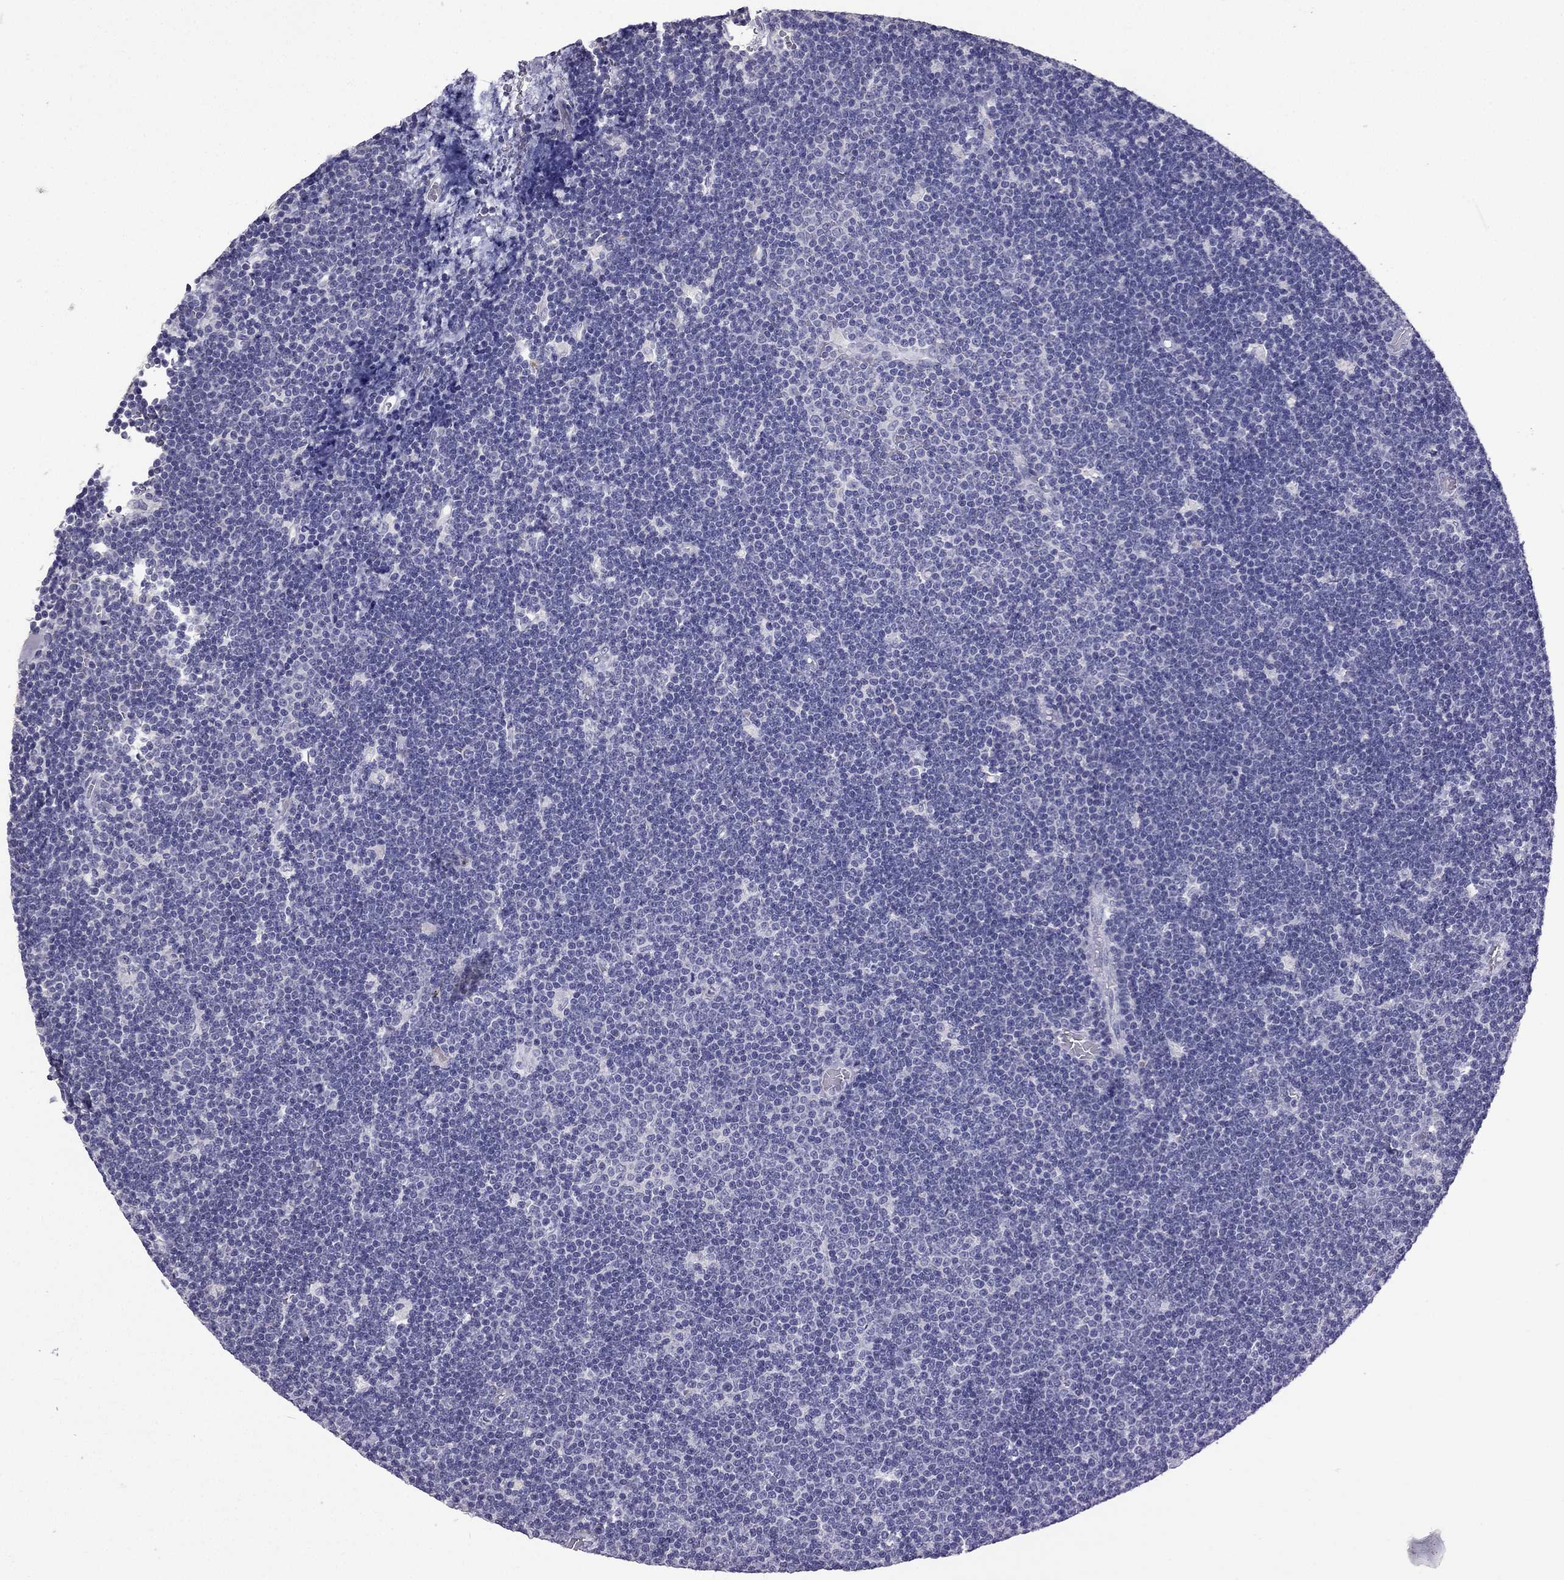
{"staining": {"intensity": "negative", "quantity": "none", "location": "none"}, "tissue": "lymphoma", "cell_type": "Tumor cells", "image_type": "cancer", "snomed": [{"axis": "morphology", "description": "Malignant lymphoma, non-Hodgkin's type, Low grade"}, {"axis": "topography", "description": "Brain"}], "caption": "Tumor cells show no significant protein staining in malignant lymphoma, non-Hodgkin's type (low-grade). The staining was performed using DAB (3,3'-diaminobenzidine) to visualize the protein expression in brown, while the nuclei were stained in blue with hematoxylin (Magnification: 20x).", "gene": "SCG5", "patient": {"sex": "female", "age": 66}}